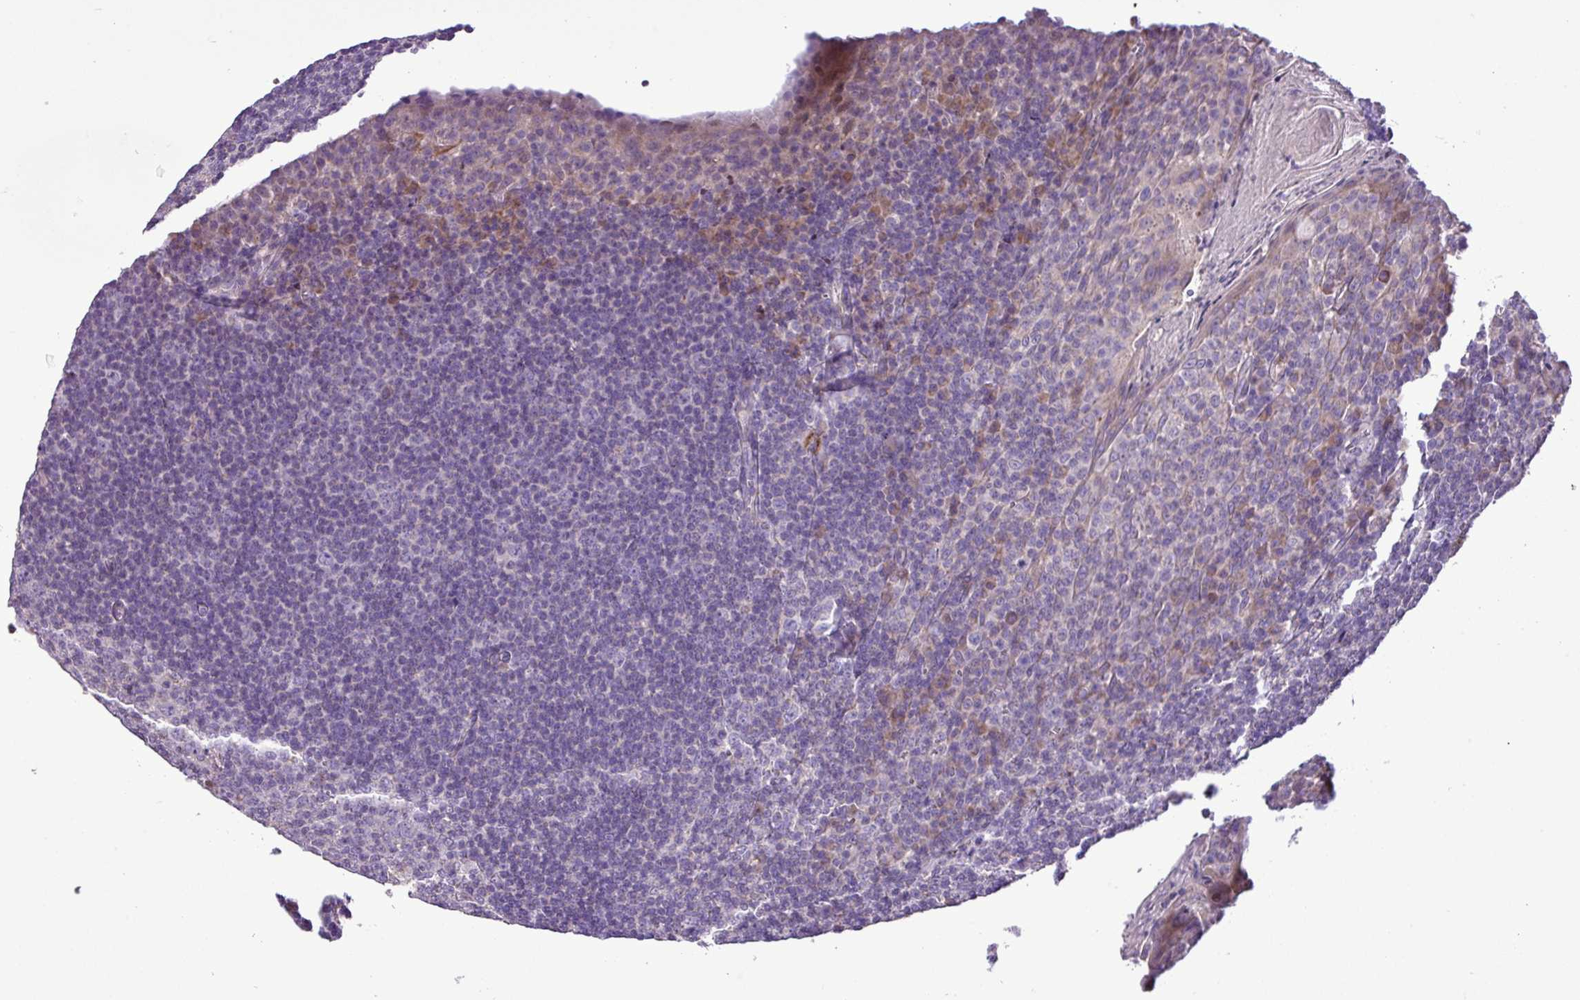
{"staining": {"intensity": "negative", "quantity": "none", "location": "none"}, "tissue": "tonsil", "cell_type": "Germinal center cells", "image_type": "normal", "snomed": [{"axis": "morphology", "description": "Normal tissue, NOS"}, {"axis": "topography", "description": "Tonsil"}], "caption": "A high-resolution photomicrograph shows immunohistochemistry (IHC) staining of benign tonsil, which displays no significant expression in germinal center cells. (DAB (3,3'-diaminobenzidine) immunohistochemistry visualized using brightfield microscopy, high magnification).", "gene": "FAM183A", "patient": {"sex": "male", "age": 27}}